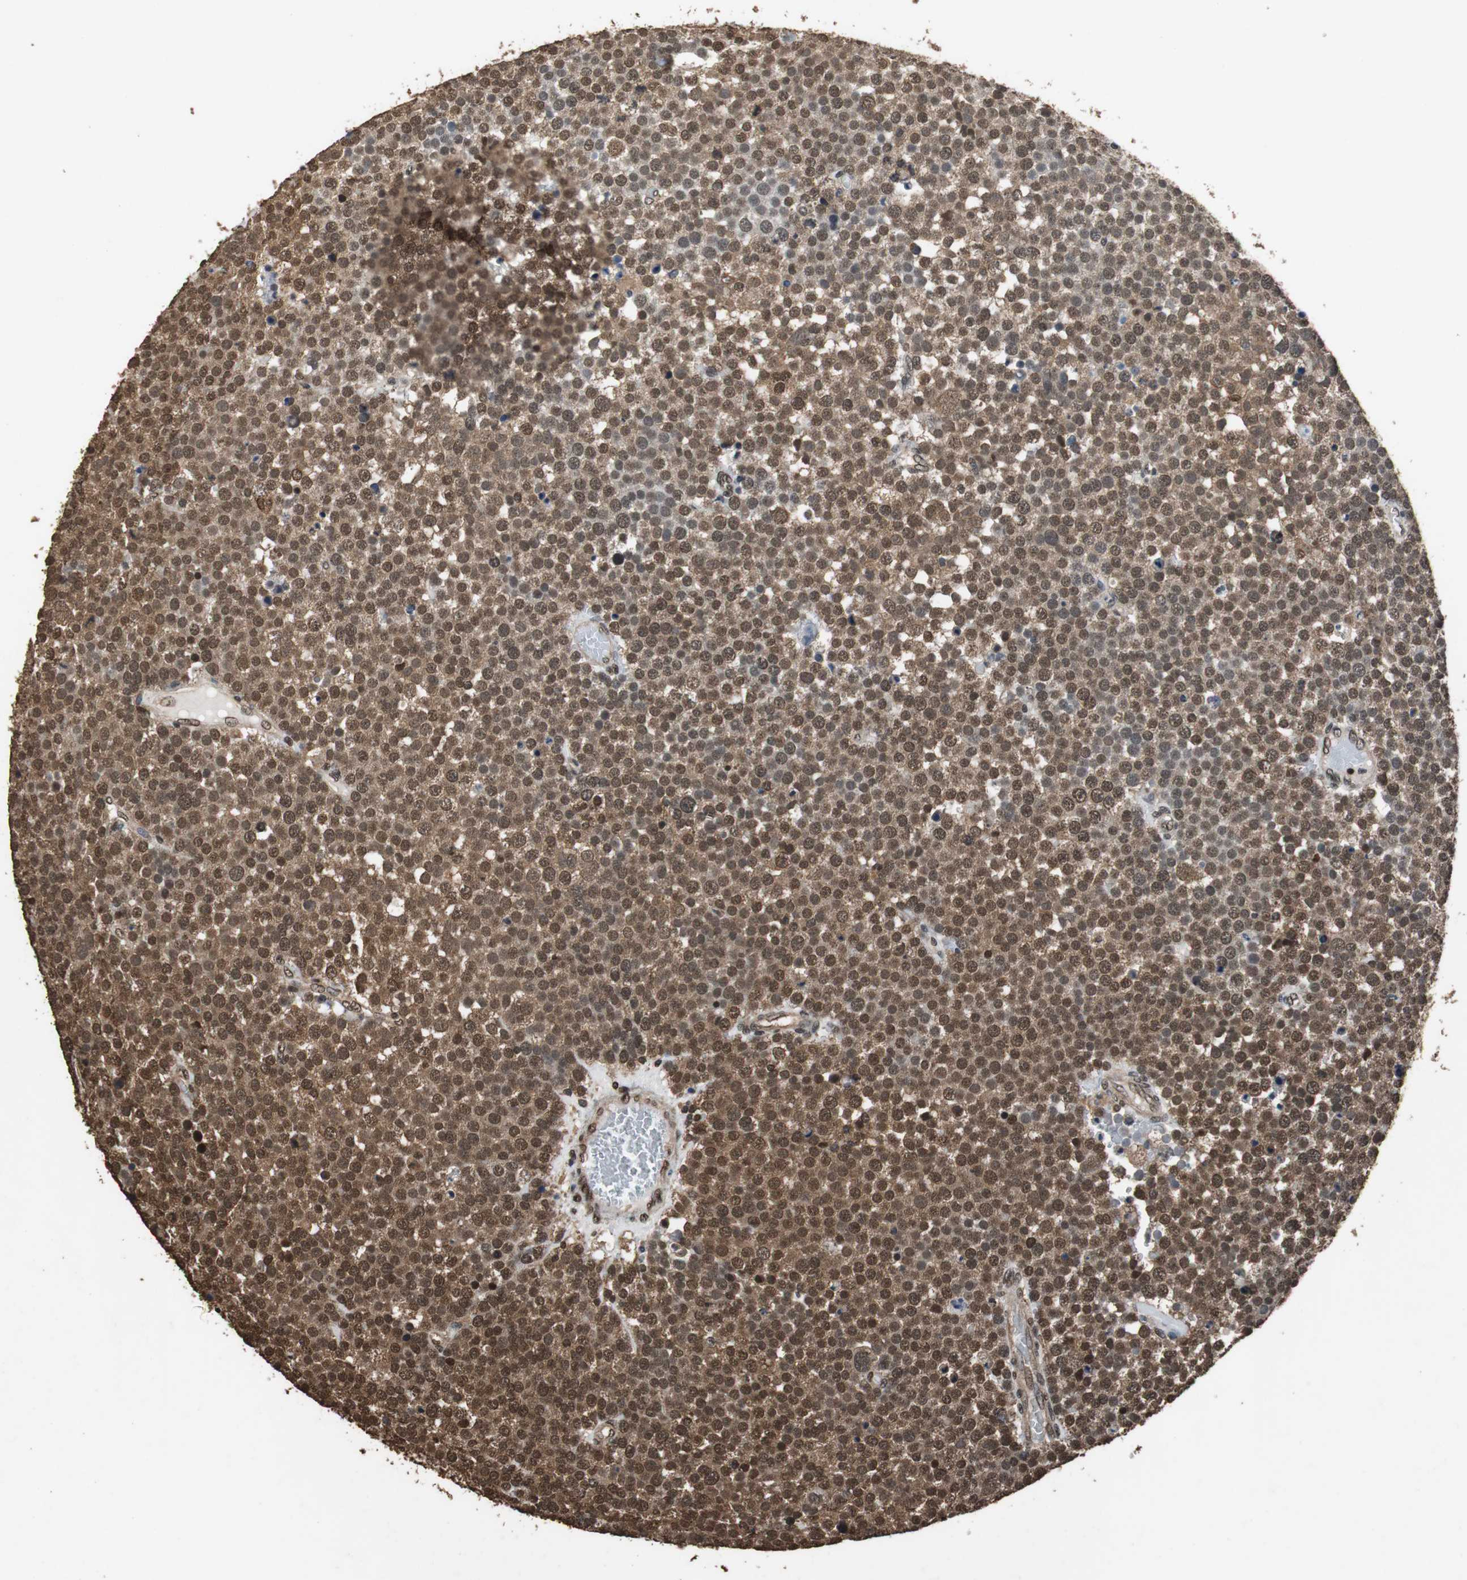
{"staining": {"intensity": "strong", "quantity": ">75%", "location": "cytoplasmic/membranous,nuclear"}, "tissue": "testis cancer", "cell_type": "Tumor cells", "image_type": "cancer", "snomed": [{"axis": "morphology", "description": "Seminoma, NOS"}, {"axis": "topography", "description": "Testis"}], "caption": "Immunohistochemical staining of testis cancer shows strong cytoplasmic/membranous and nuclear protein positivity in approximately >75% of tumor cells.", "gene": "ZNF18", "patient": {"sex": "male", "age": 71}}